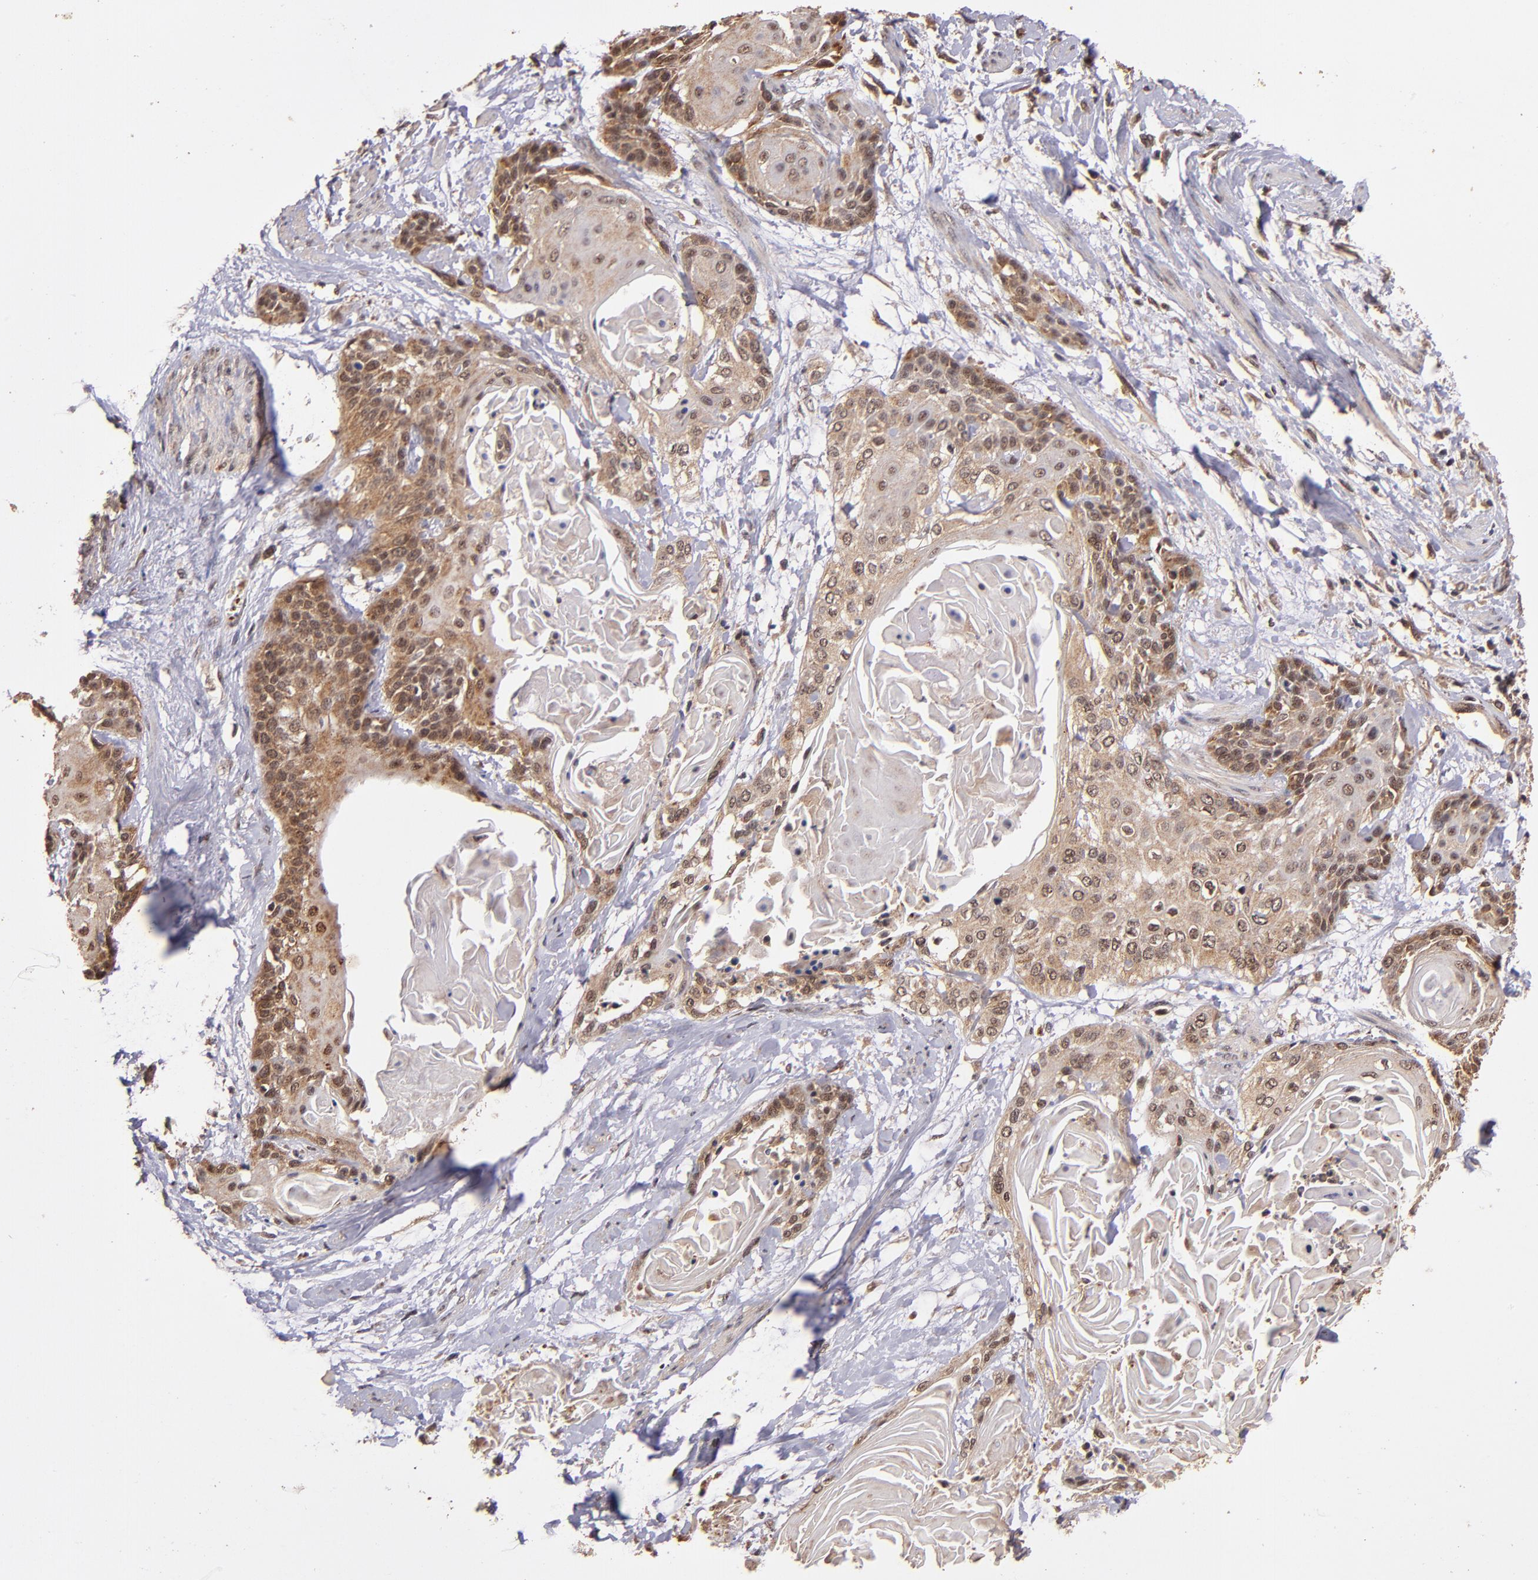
{"staining": {"intensity": "moderate", "quantity": ">75%", "location": "cytoplasmic/membranous"}, "tissue": "cervical cancer", "cell_type": "Tumor cells", "image_type": "cancer", "snomed": [{"axis": "morphology", "description": "Squamous cell carcinoma, NOS"}, {"axis": "topography", "description": "Cervix"}], "caption": "Approximately >75% of tumor cells in cervical cancer show moderate cytoplasmic/membranous protein staining as visualized by brown immunohistochemical staining.", "gene": "RIOK3", "patient": {"sex": "female", "age": 57}}